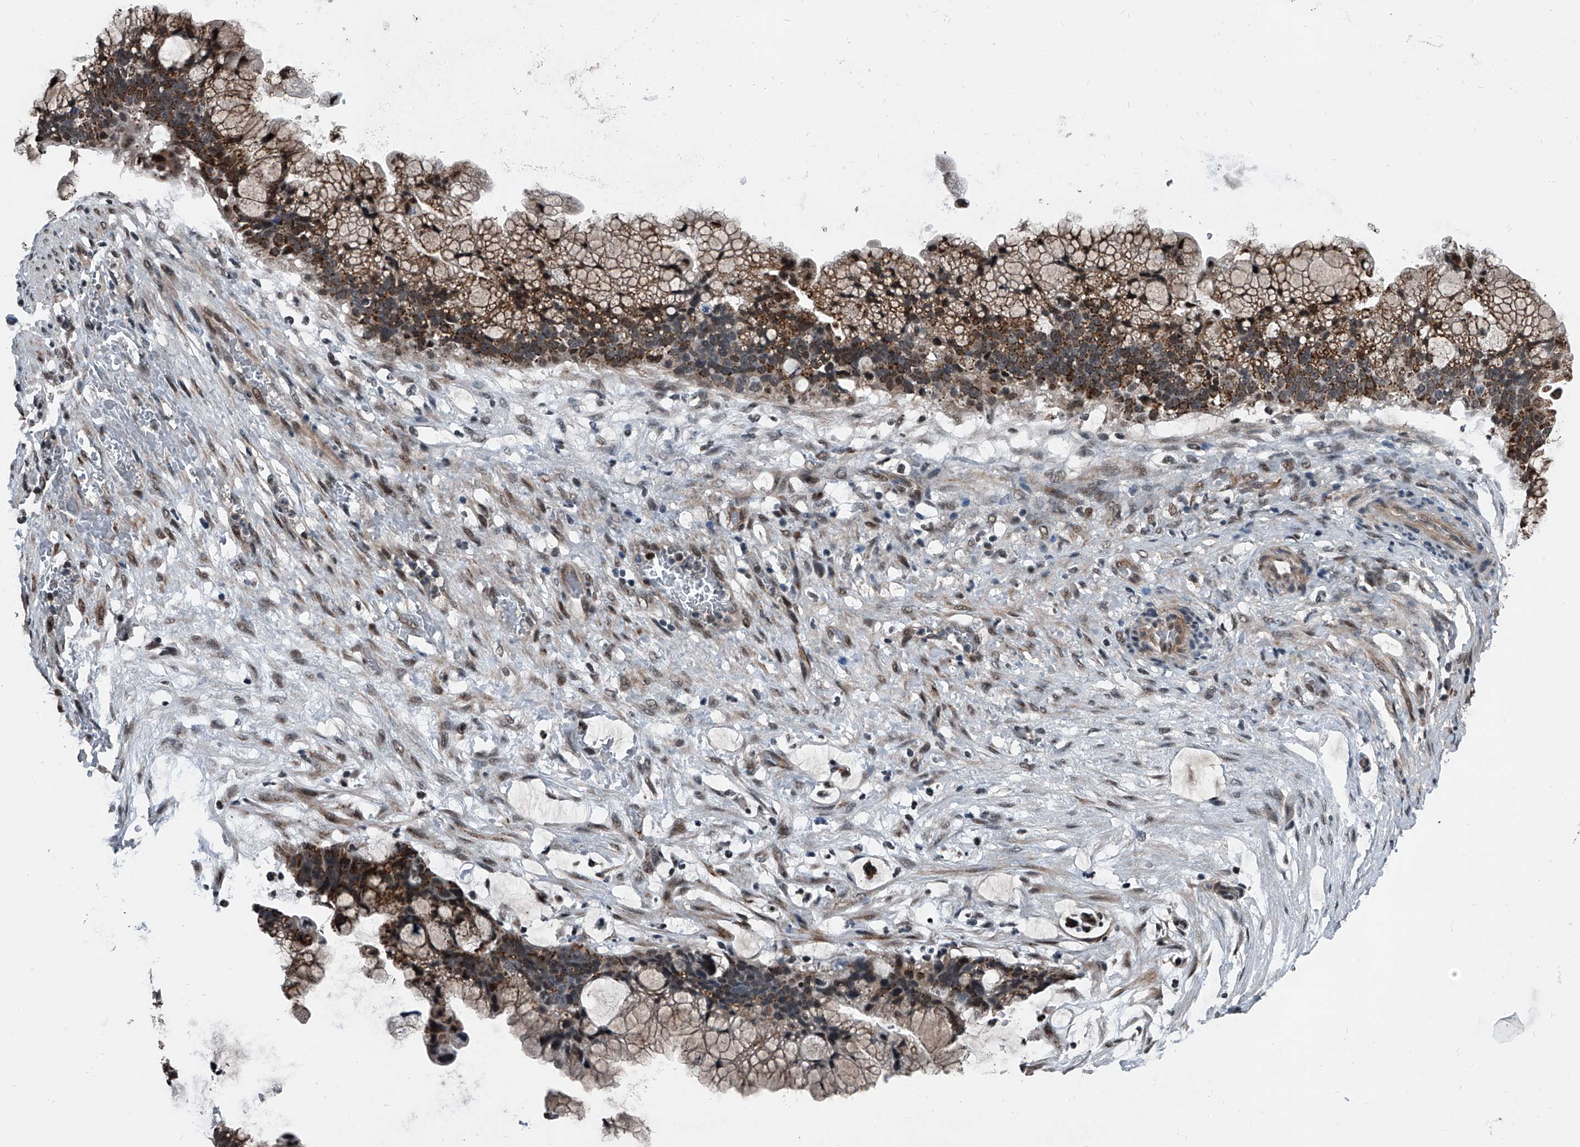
{"staining": {"intensity": "moderate", "quantity": ">75%", "location": "cytoplasmic/membranous"}, "tissue": "ovarian cancer", "cell_type": "Tumor cells", "image_type": "cancer", "snomed": [{"axis": "morphology", "description": "Cystadenocarcinoma, mucinous, NOS"}, {"axis": "topography", "description": "Ovary"}], "caption": "A micrograph of ovarian cancer stained for a protein displays moderate cytoplasmic/membranous brown staining in tumor cells.", "gene": "MEN1", "patient": {"sex": "female", "age": 37}}